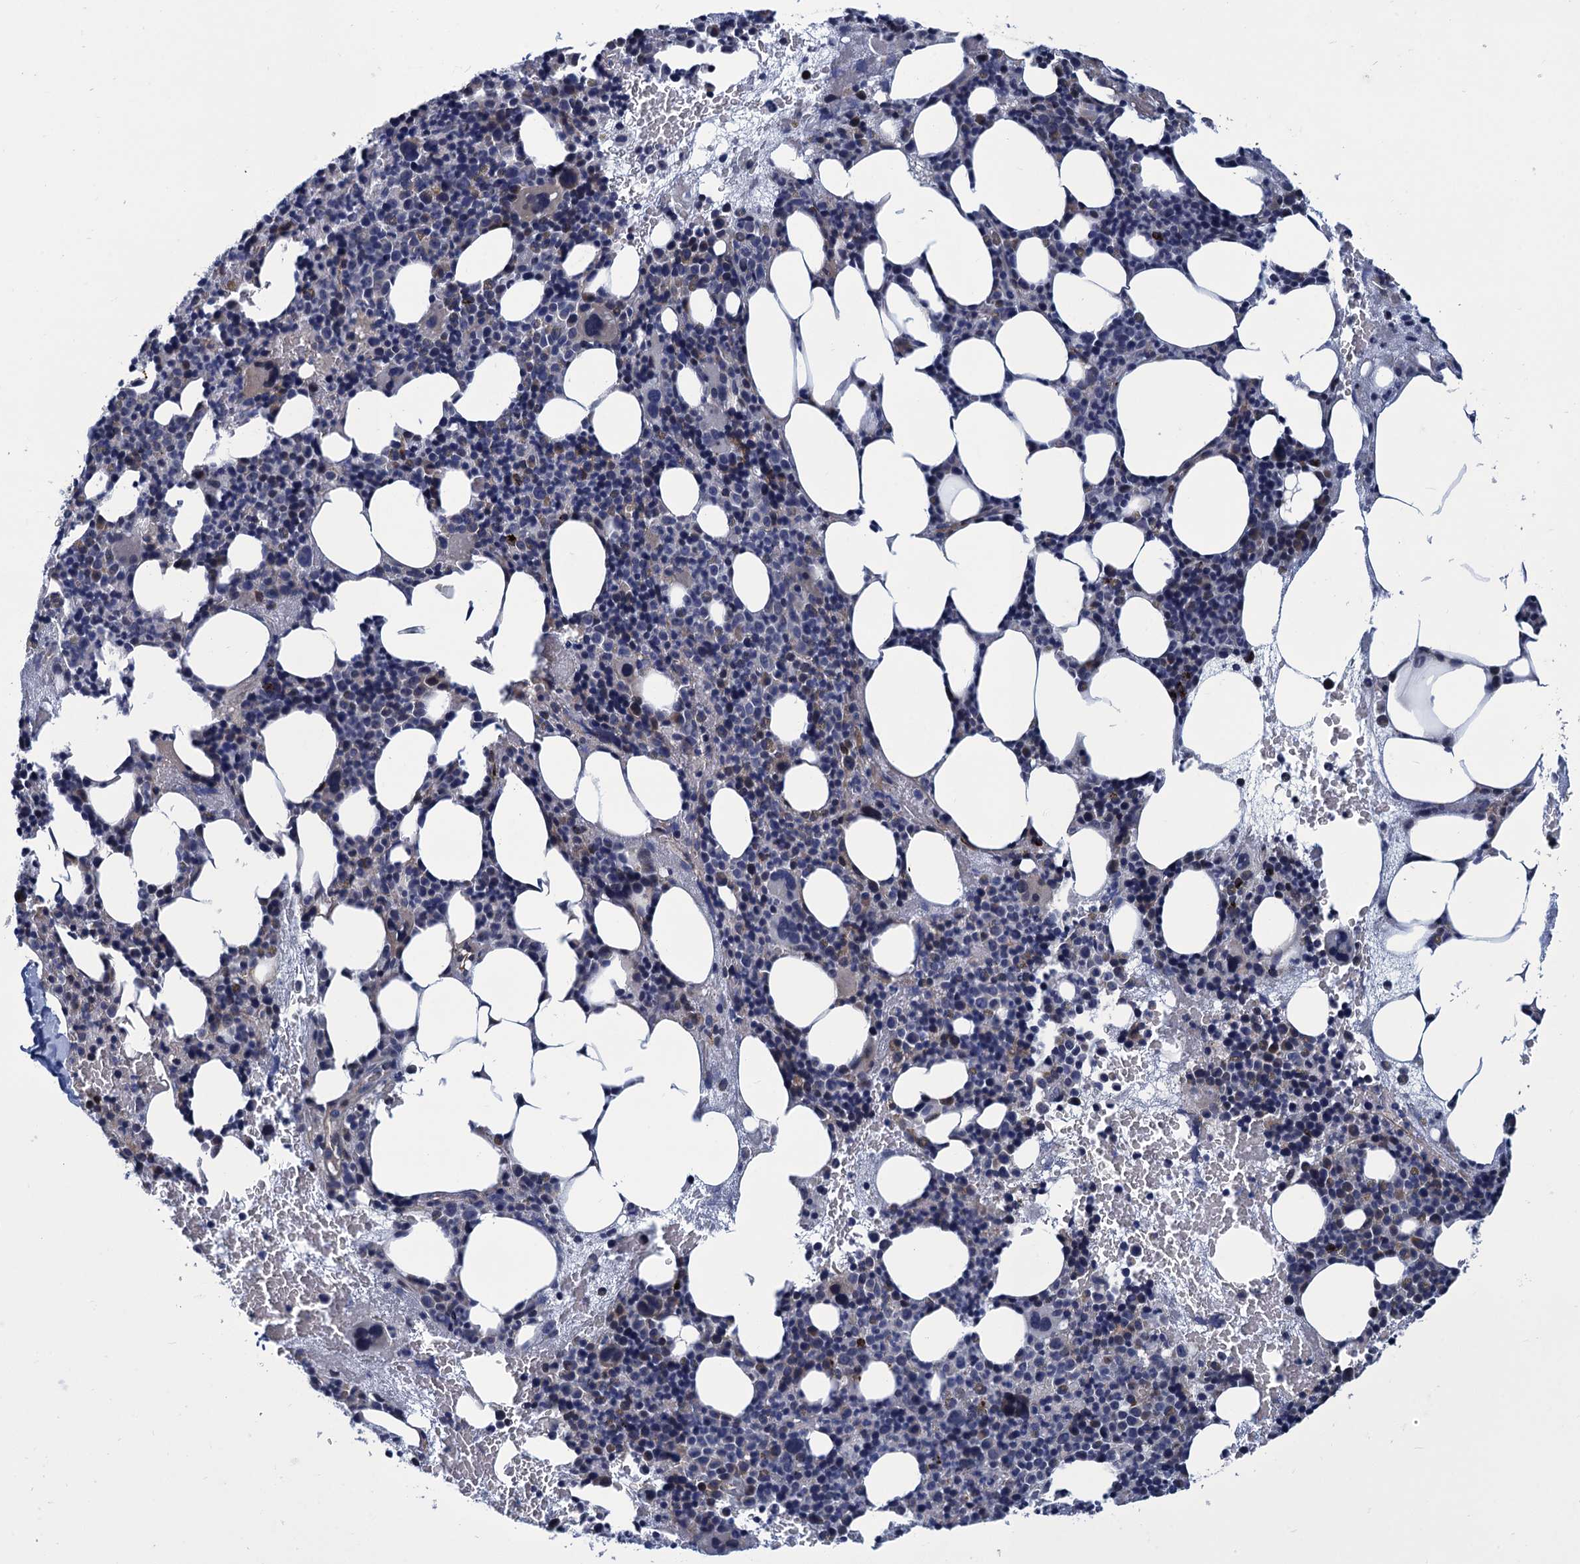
{"staining": {"intensity": "moderate", "quantity": "<25%", "location": "cytoplasmic/membranous"}, "tissue": "bone marrow", "cell_type": "Hematopoietic cells", "image_type": "normal", "snomed": [{"axis": "morphology", "description": "Normal tissue, NOS"}, {"axis": "topography", "description": "Bone marrow"}], "caption": "Human bone marrow stained with a brown dye displays moderate cytoplasmic/membranous positive staining in approximately <25% of hematopoietic cells.", "gene": "DNHD1", "patient": {"sex": "male", "age": 89}}